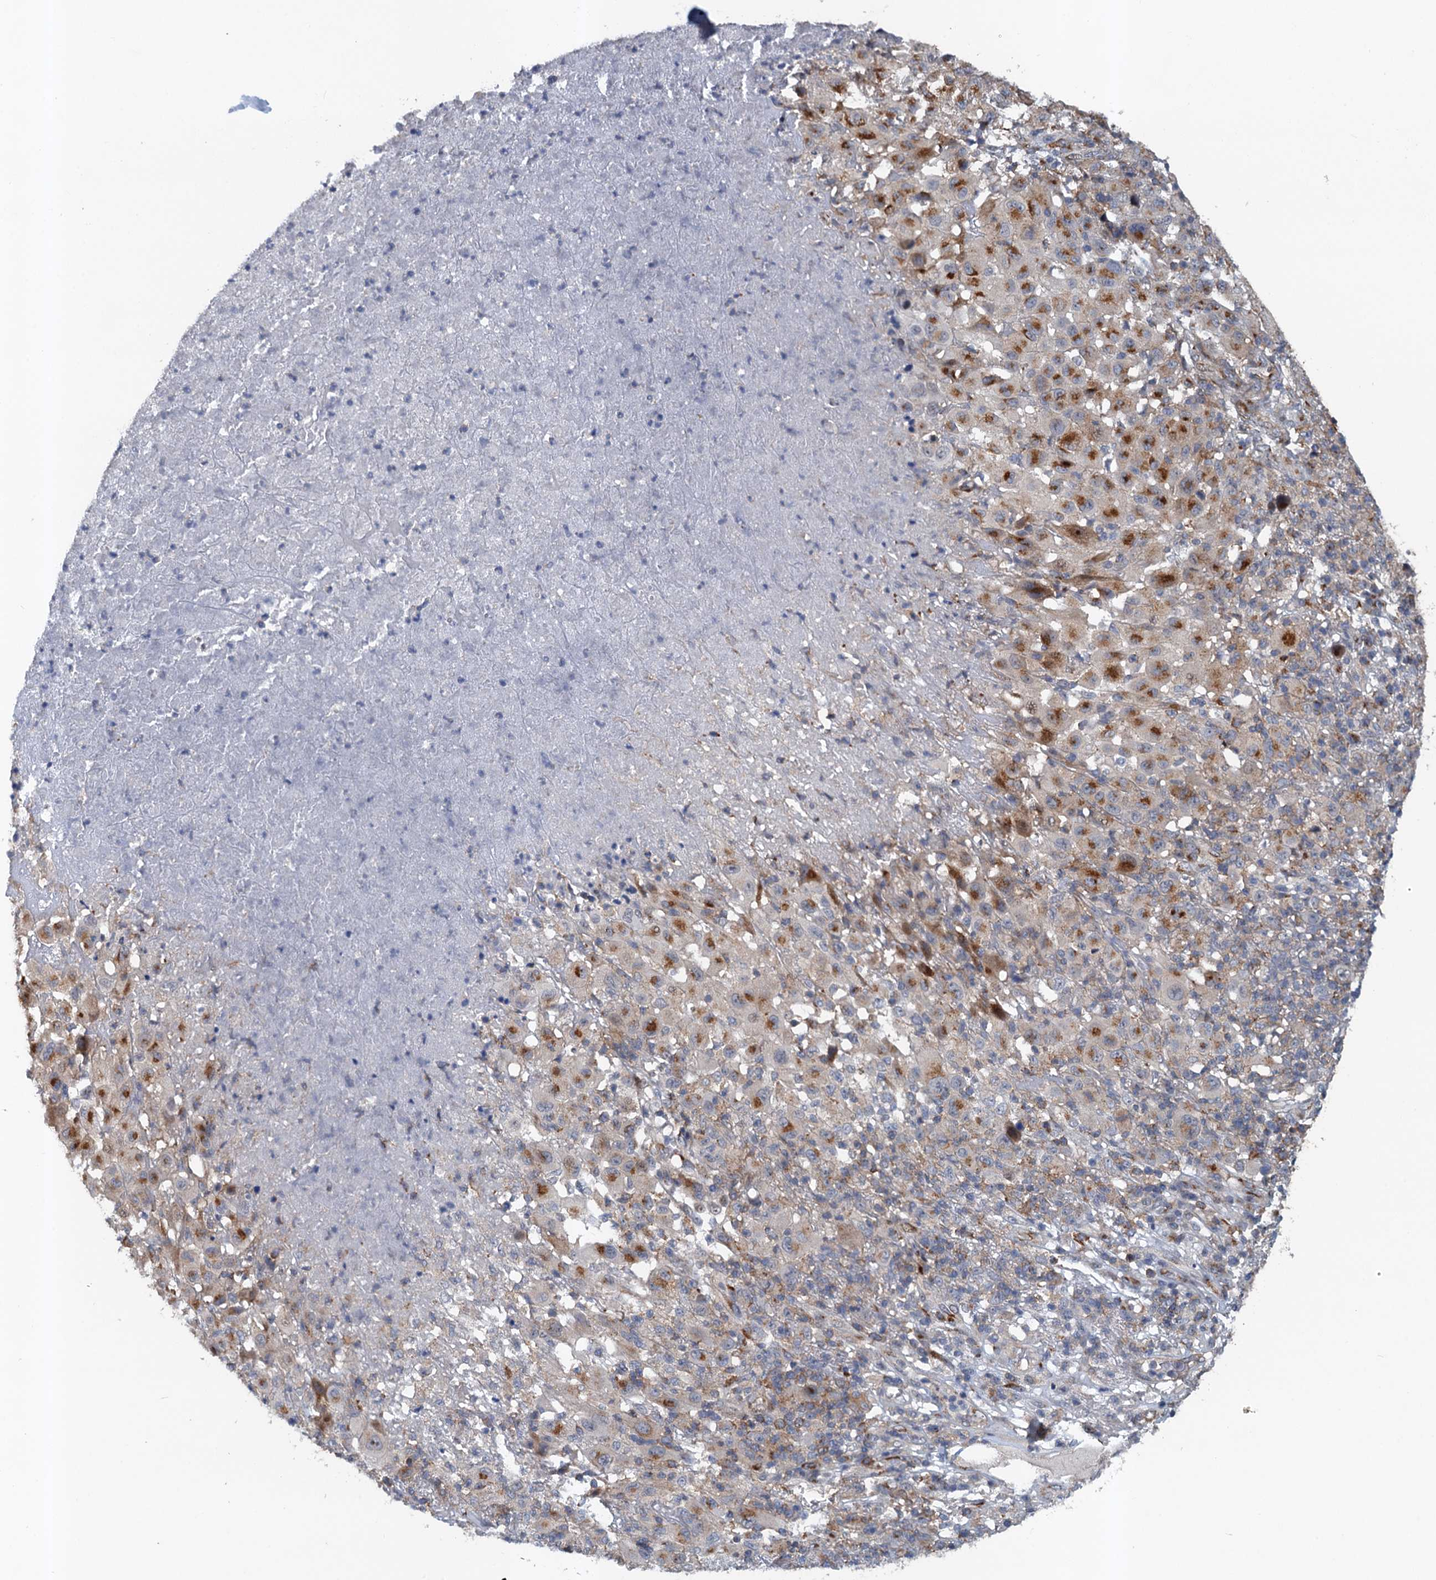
{"staining": {"intensity": "strong", "quantity": "25%-75%", "location": "cytoplasmic/membranous"}, "tissue": "melanoma", "cell_type": "Tumor cells", "image_type": "cancer", "snomed": [{"axis": "morphology", "description": "Malignant melanoma, NOS"}, {"axis": "topography", "description": "Skin"}], "caption": "Immunohistochemical staining of melanoma demonstrates high levels of strong cytoplasmic/membranous positivity in approximately 25%-75% of tumor cells.", "gene": "NBEA", "patient": {"sex": "male", "age": 73}}